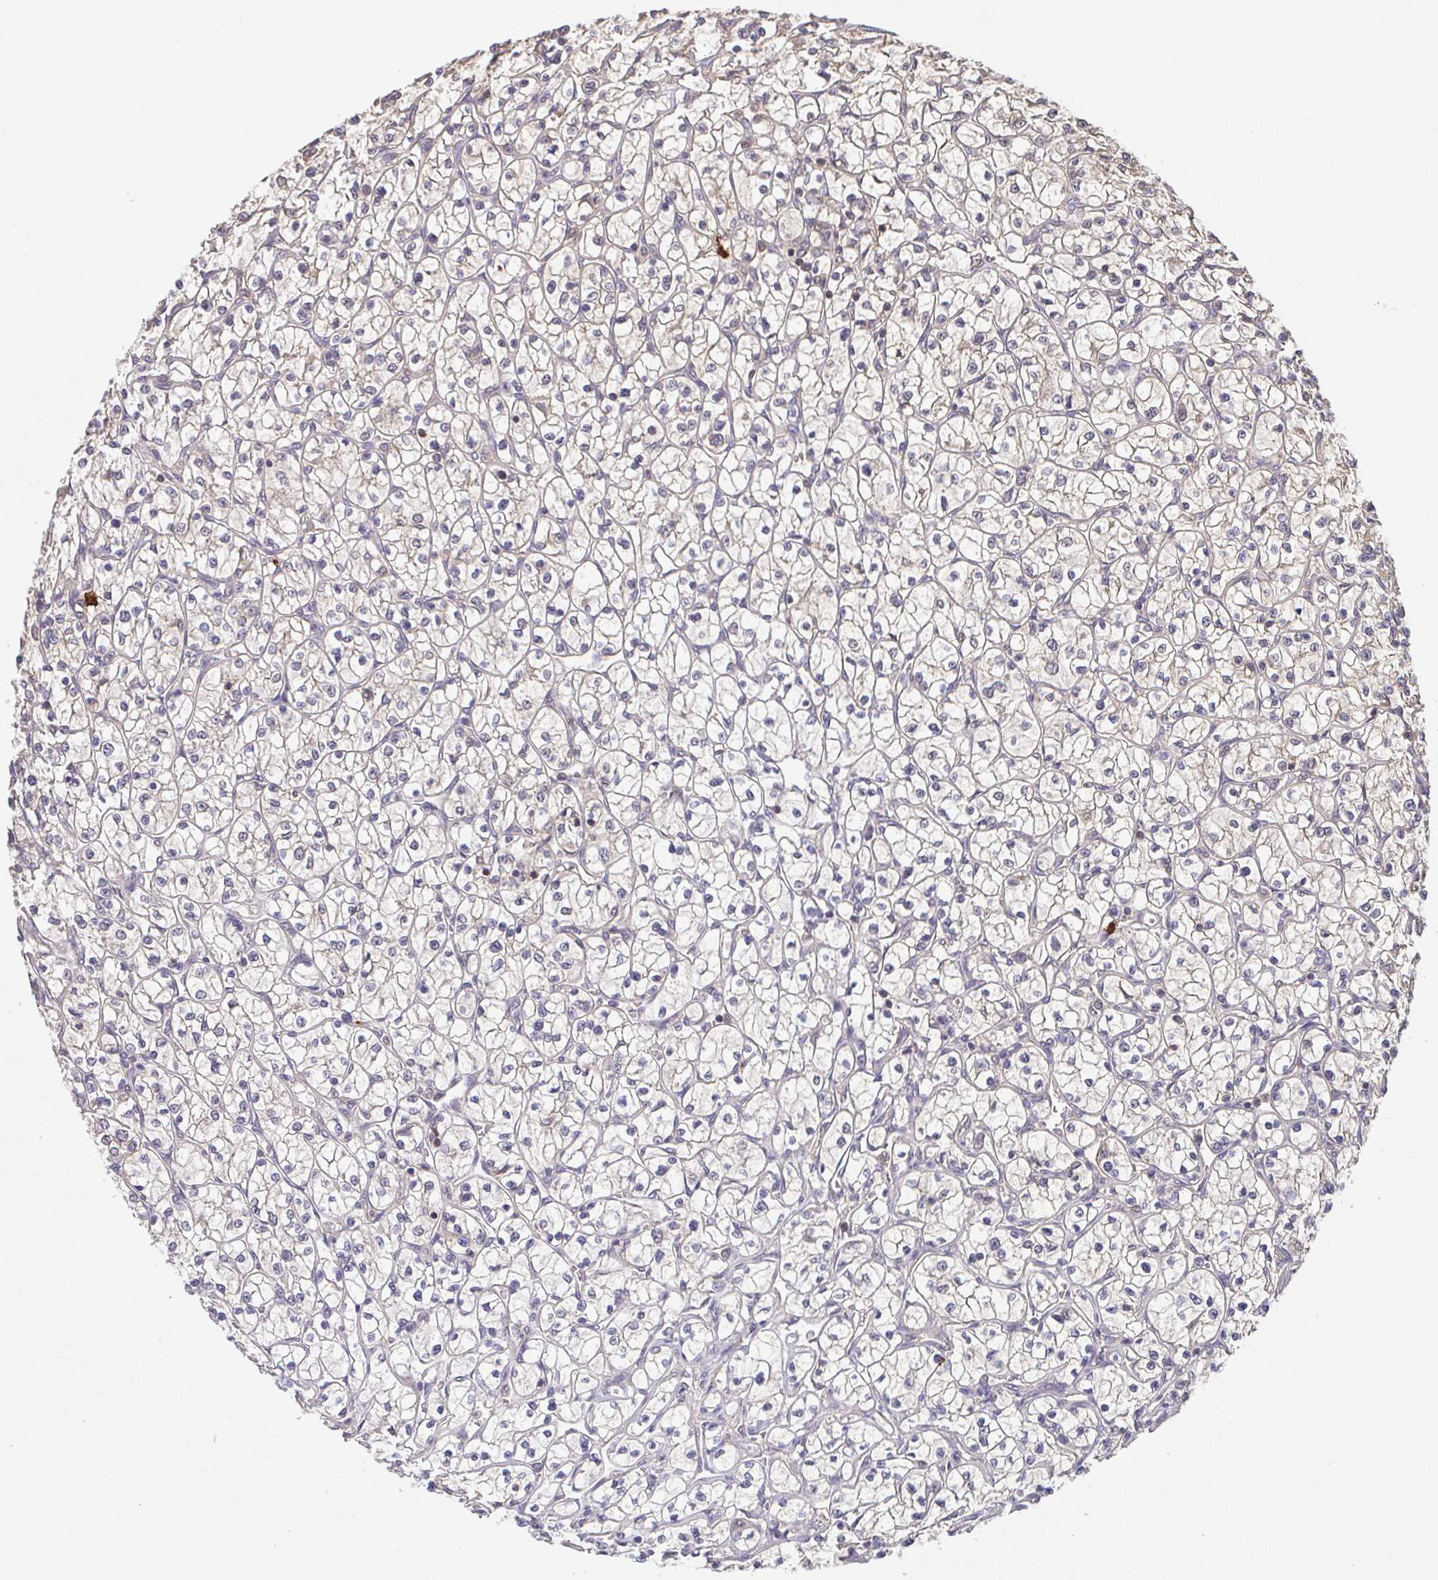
{"staining": {"intensity": "negative", "quantity": "none", "location": "none"}, "tissue": "renal cancer", "cell_type": "Tumor cells", "image_type": "cancer", "snomed": [{"axis": "morphology", "description": "Adenocarcinoma, NOS"}, {"axis": "topography", "description": "Kidney"}], "caption": "Immunohistochemistry (IHC) of human renal cancer reveals no positivity in tumor cells.", "gene": "PREPL", "patient": {"sex": "female", "age": 64}}